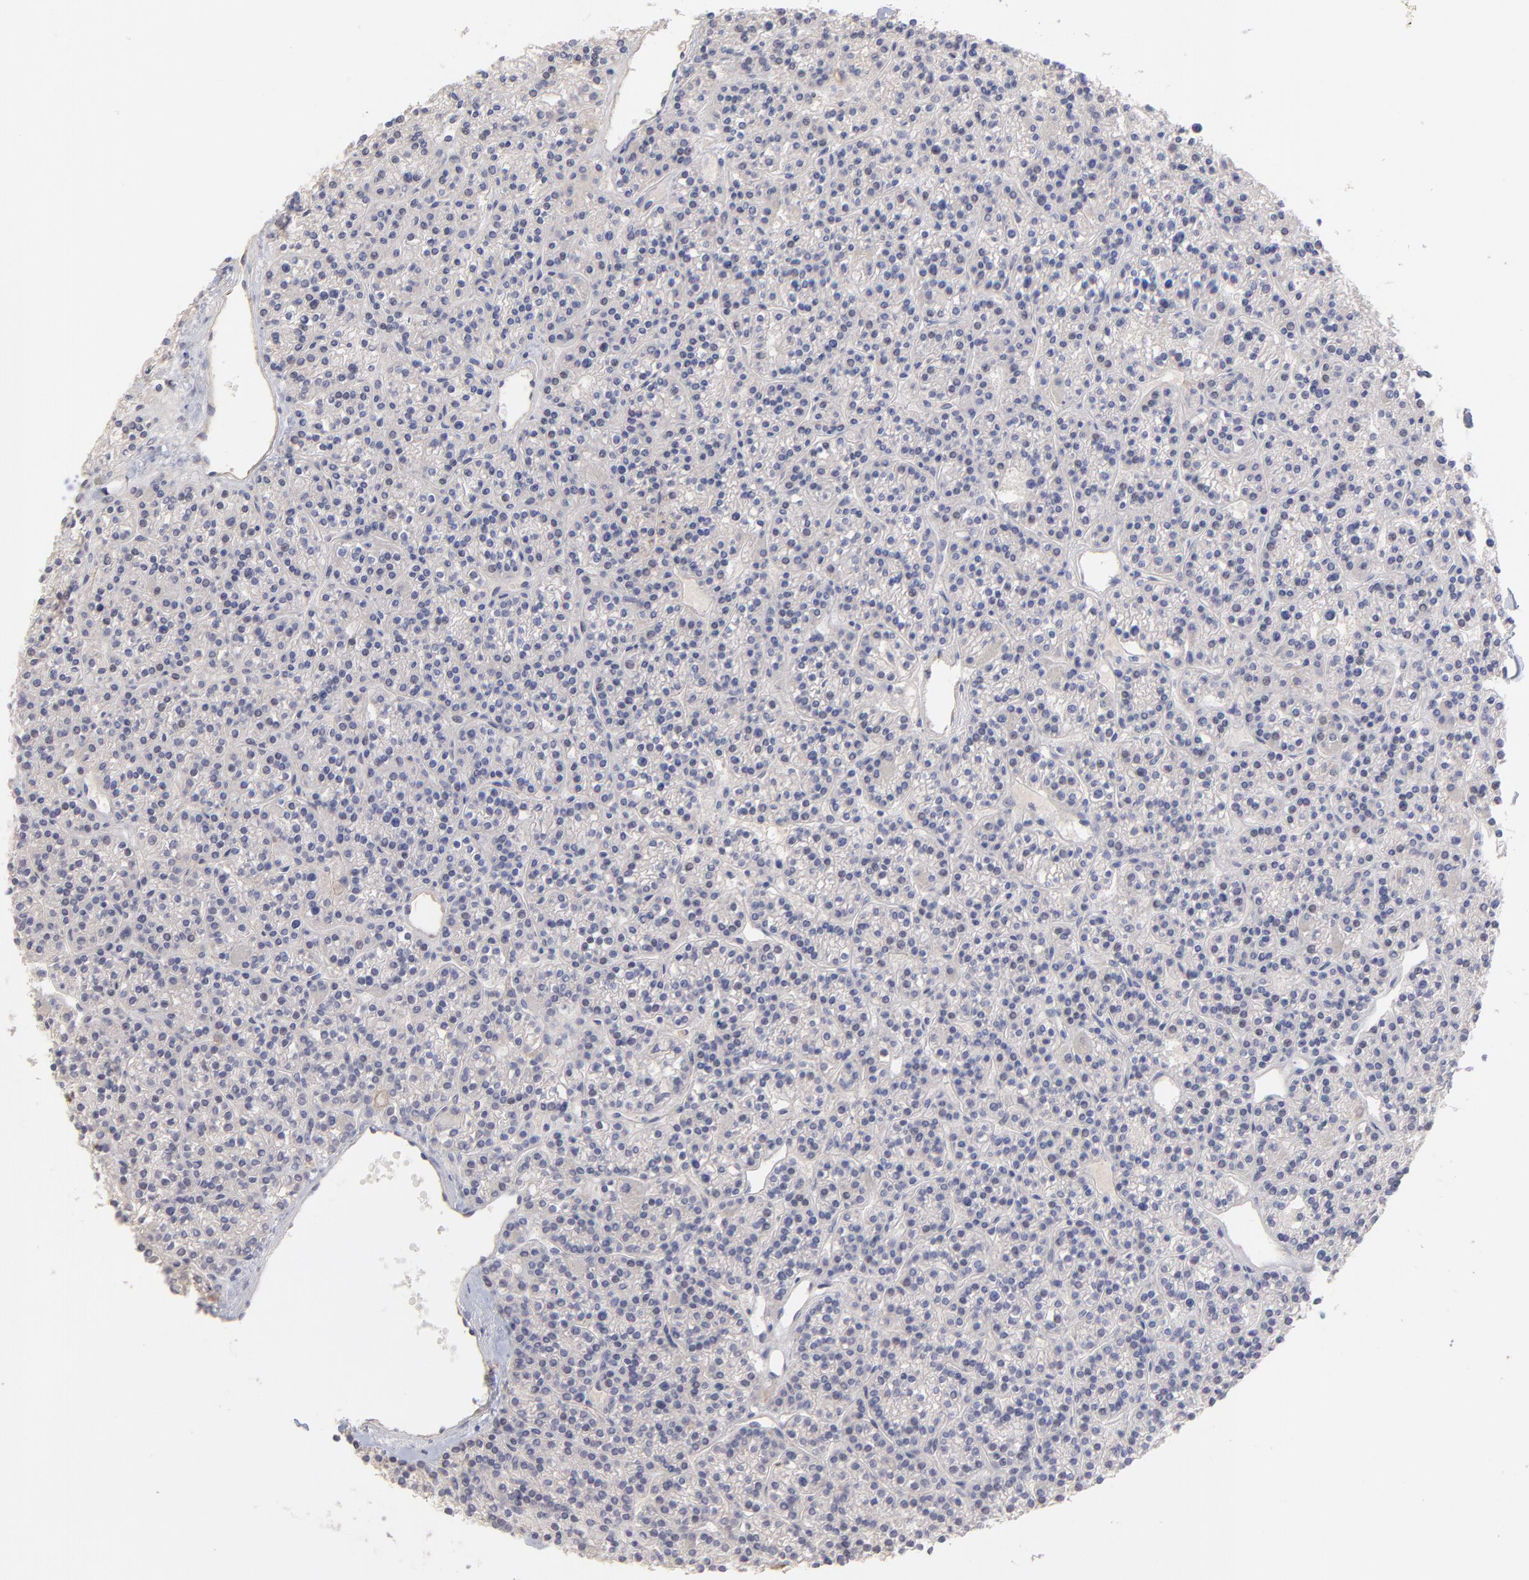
{"staining": {"intensity": "negative", "quantity": "none", "location": "none"}, "tissue": "parathyroid gland", "cell_type": "Glandular cells", "image_type": "normal", "snomed": [{"axis": "morphology", "description": "Normal tissue, NOS"}, {"axis": "topography", "description": "Parathyroid gland"}], "caption": "A high-resolution micrograph shows IHC staining of normal parathyroid gland, which reveals no significant expression in glandular cells.", "gene": "COX8C", "patient": {"sex": "female", "age": 50}}